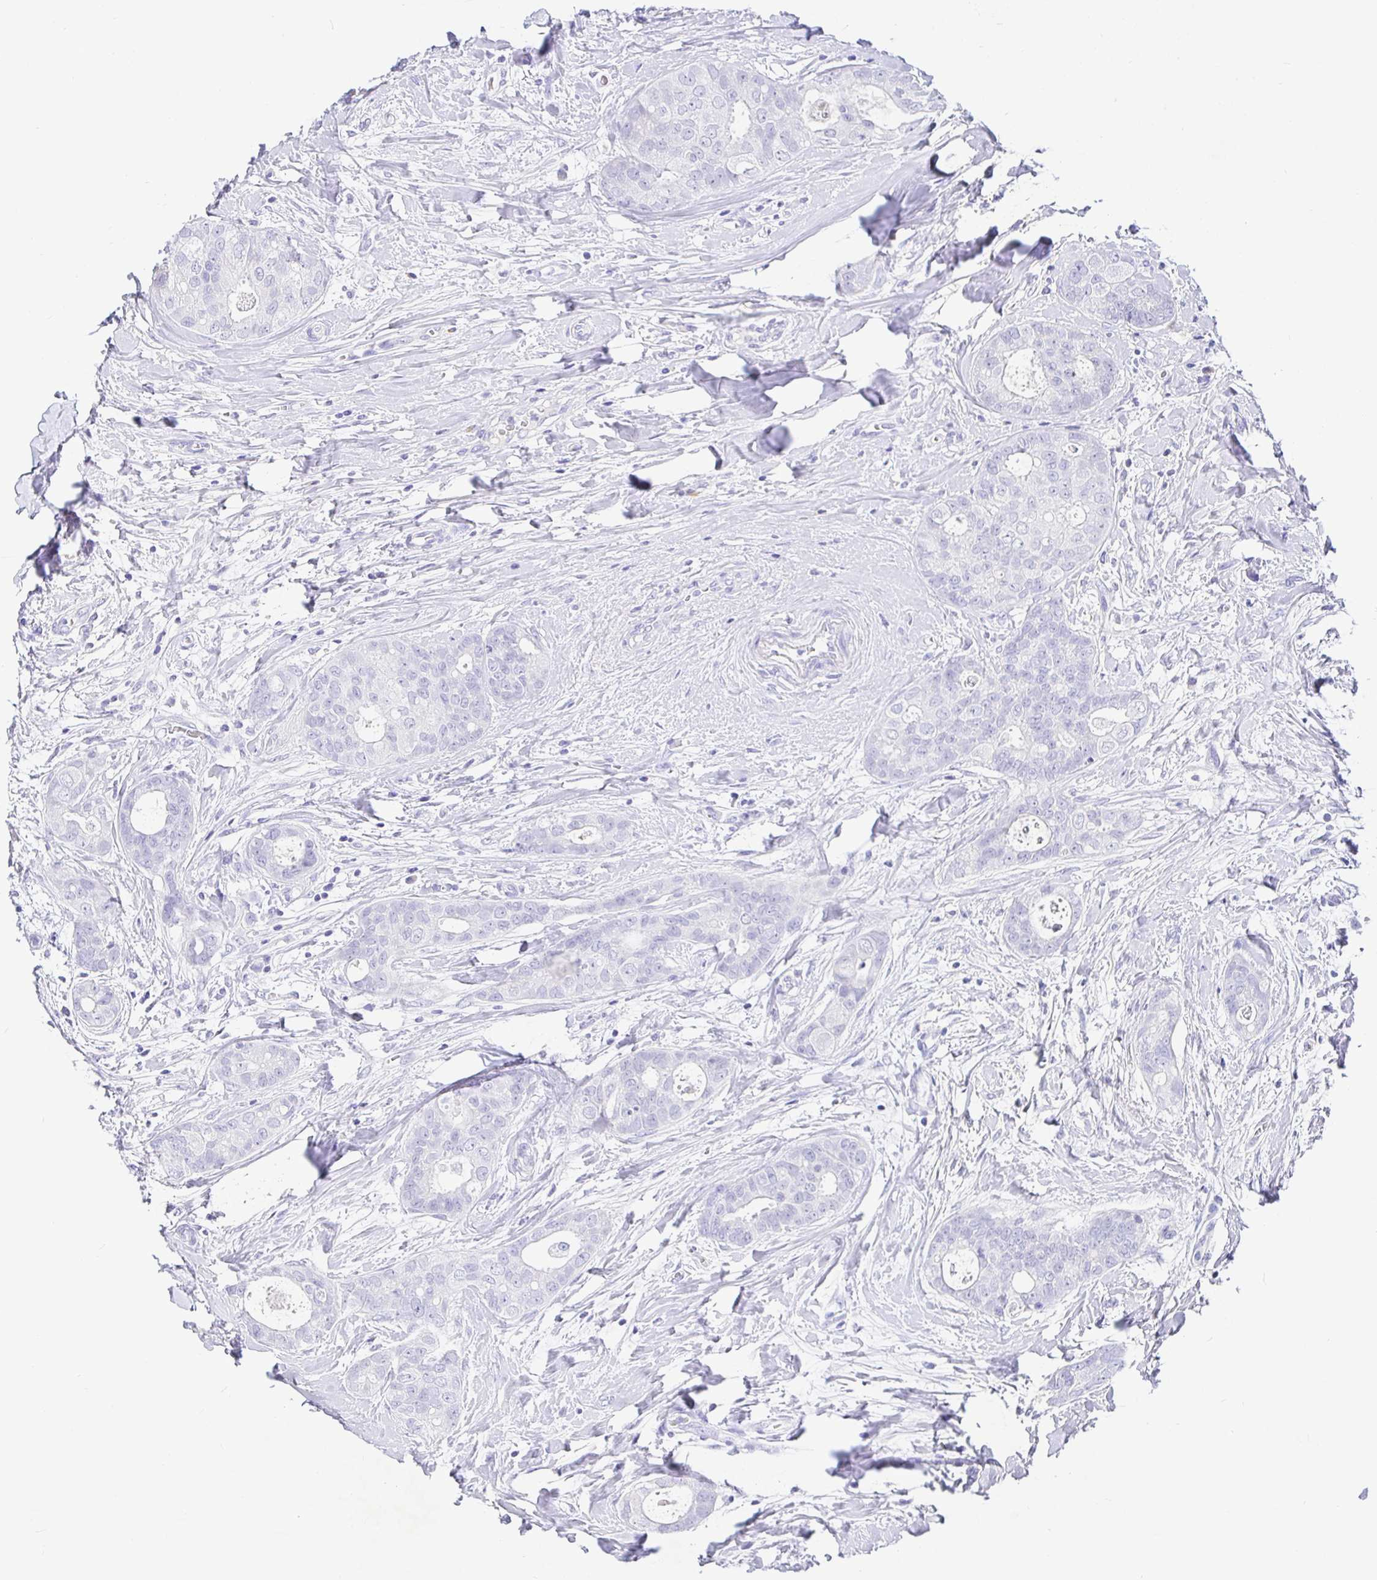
{"staining": {"intensity": "negative", "quantity": "none", "location": "none"}, "tissue": "breast cancer", "cell_type": "Tumor cells", "image_type": "cancer", "snomed": [{"axis": "morphology", "description": "Duct carcinoma"}, {"axis": "topography", "description": "Breast"}], "caption": "Human breast intraductal carcinoma stained for a protein using immunohistochemistry (IHC) shows no staining in tumor cells.", "gene": "TPTE", "patient": {"sex": "female", "age": 45}}